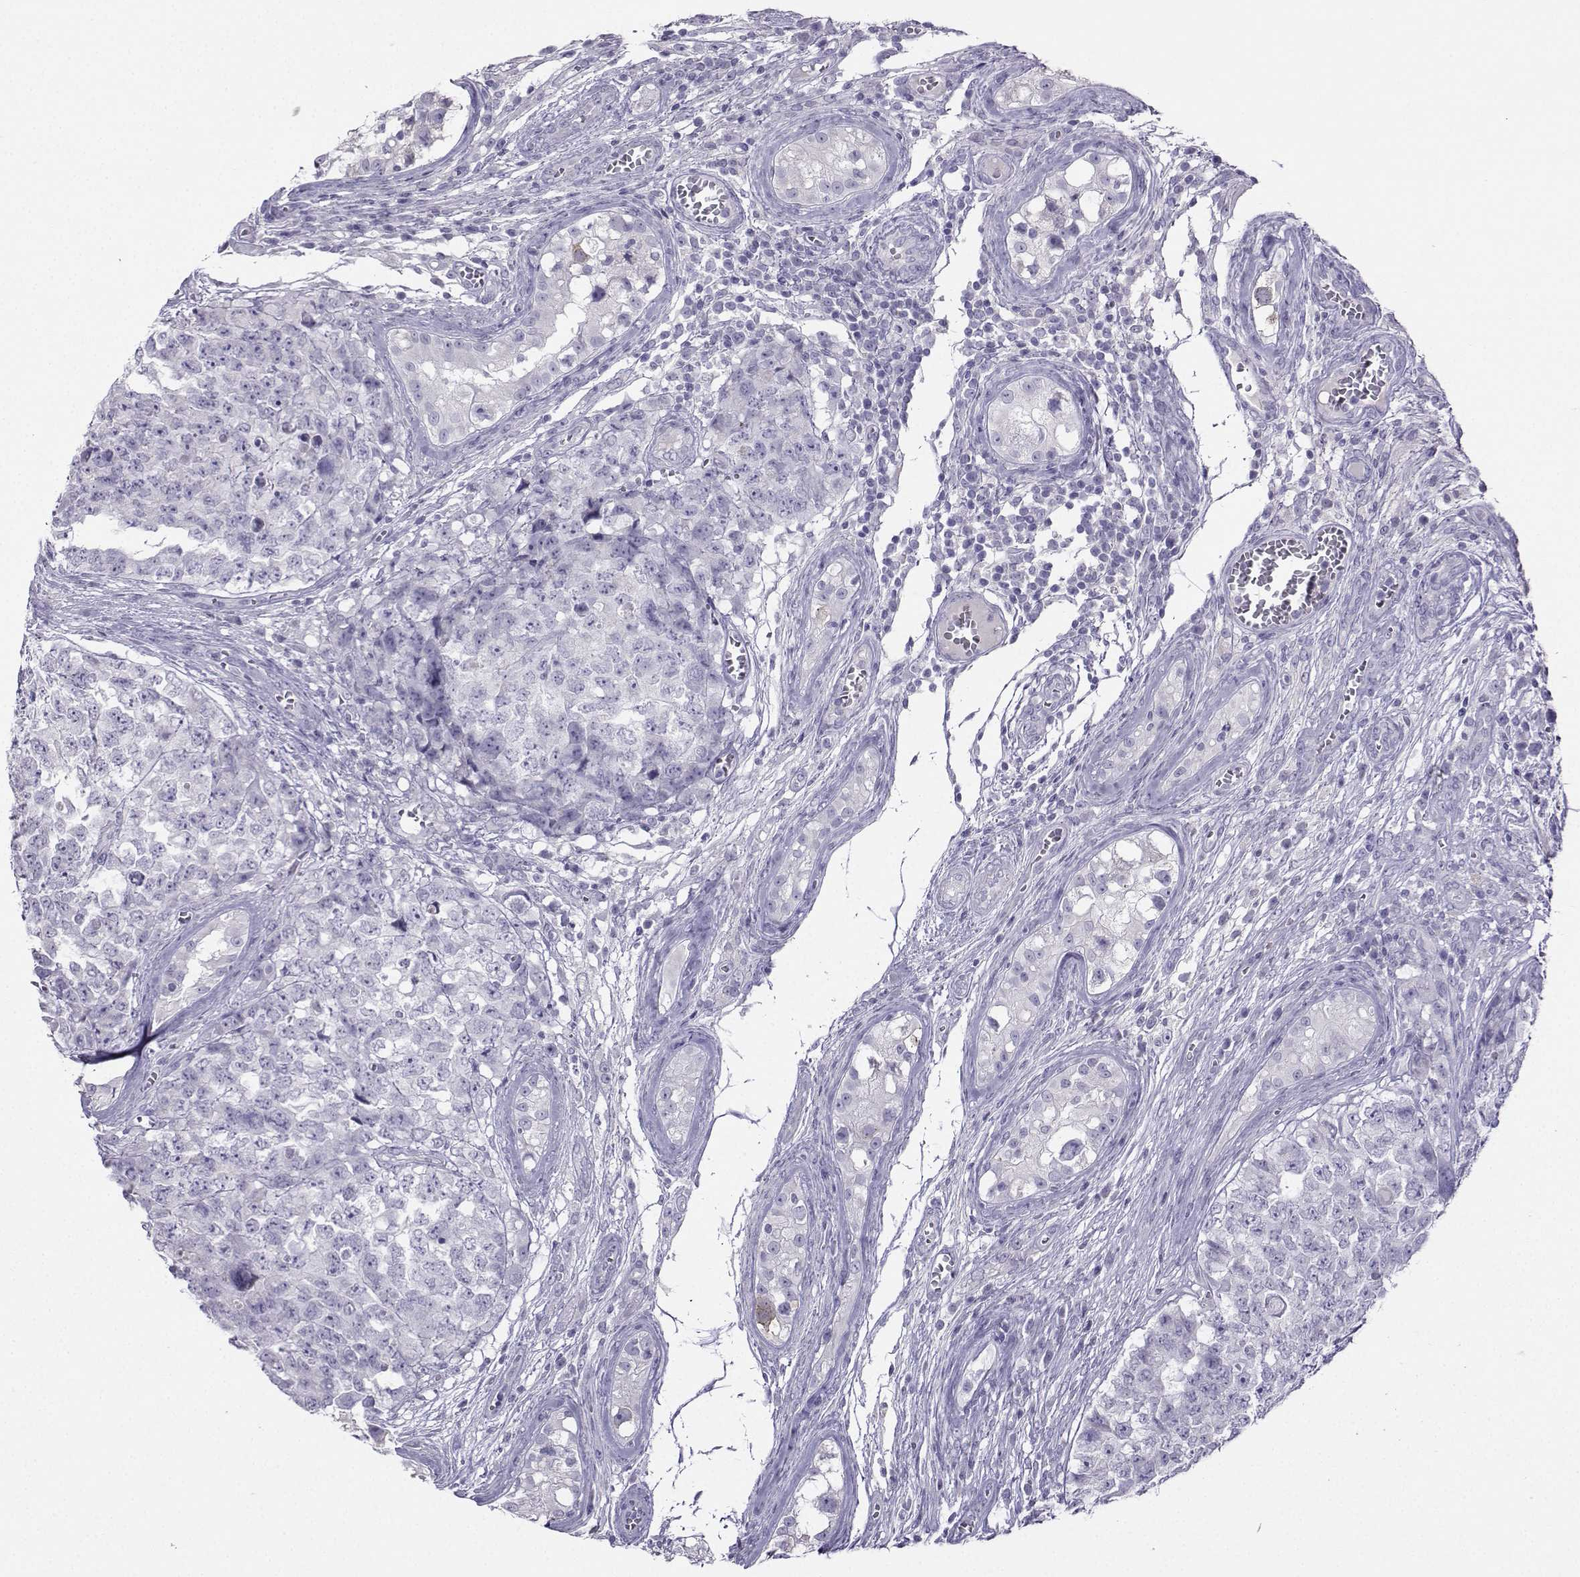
{"staining": {"intensity": "negative", "quantity": "none", "location": "none"}, "tissue": "testis cancer", "cell_type": "Tumor cells", "image_type": "cancer", "snomed": [{"axis": "morphology", "description": "Carcinoma, Embryonal, NOS"}, {"axis": "topography", "description": "Testis"}], "caption": "DAB (3,3'-diaminobenzidine) immunohistochemical staining of testis embryonal carcinoma displays no significant positivity in tumor cells.", "gene": "FBXO24", "patient": {"sex": "male", "age": 23}}